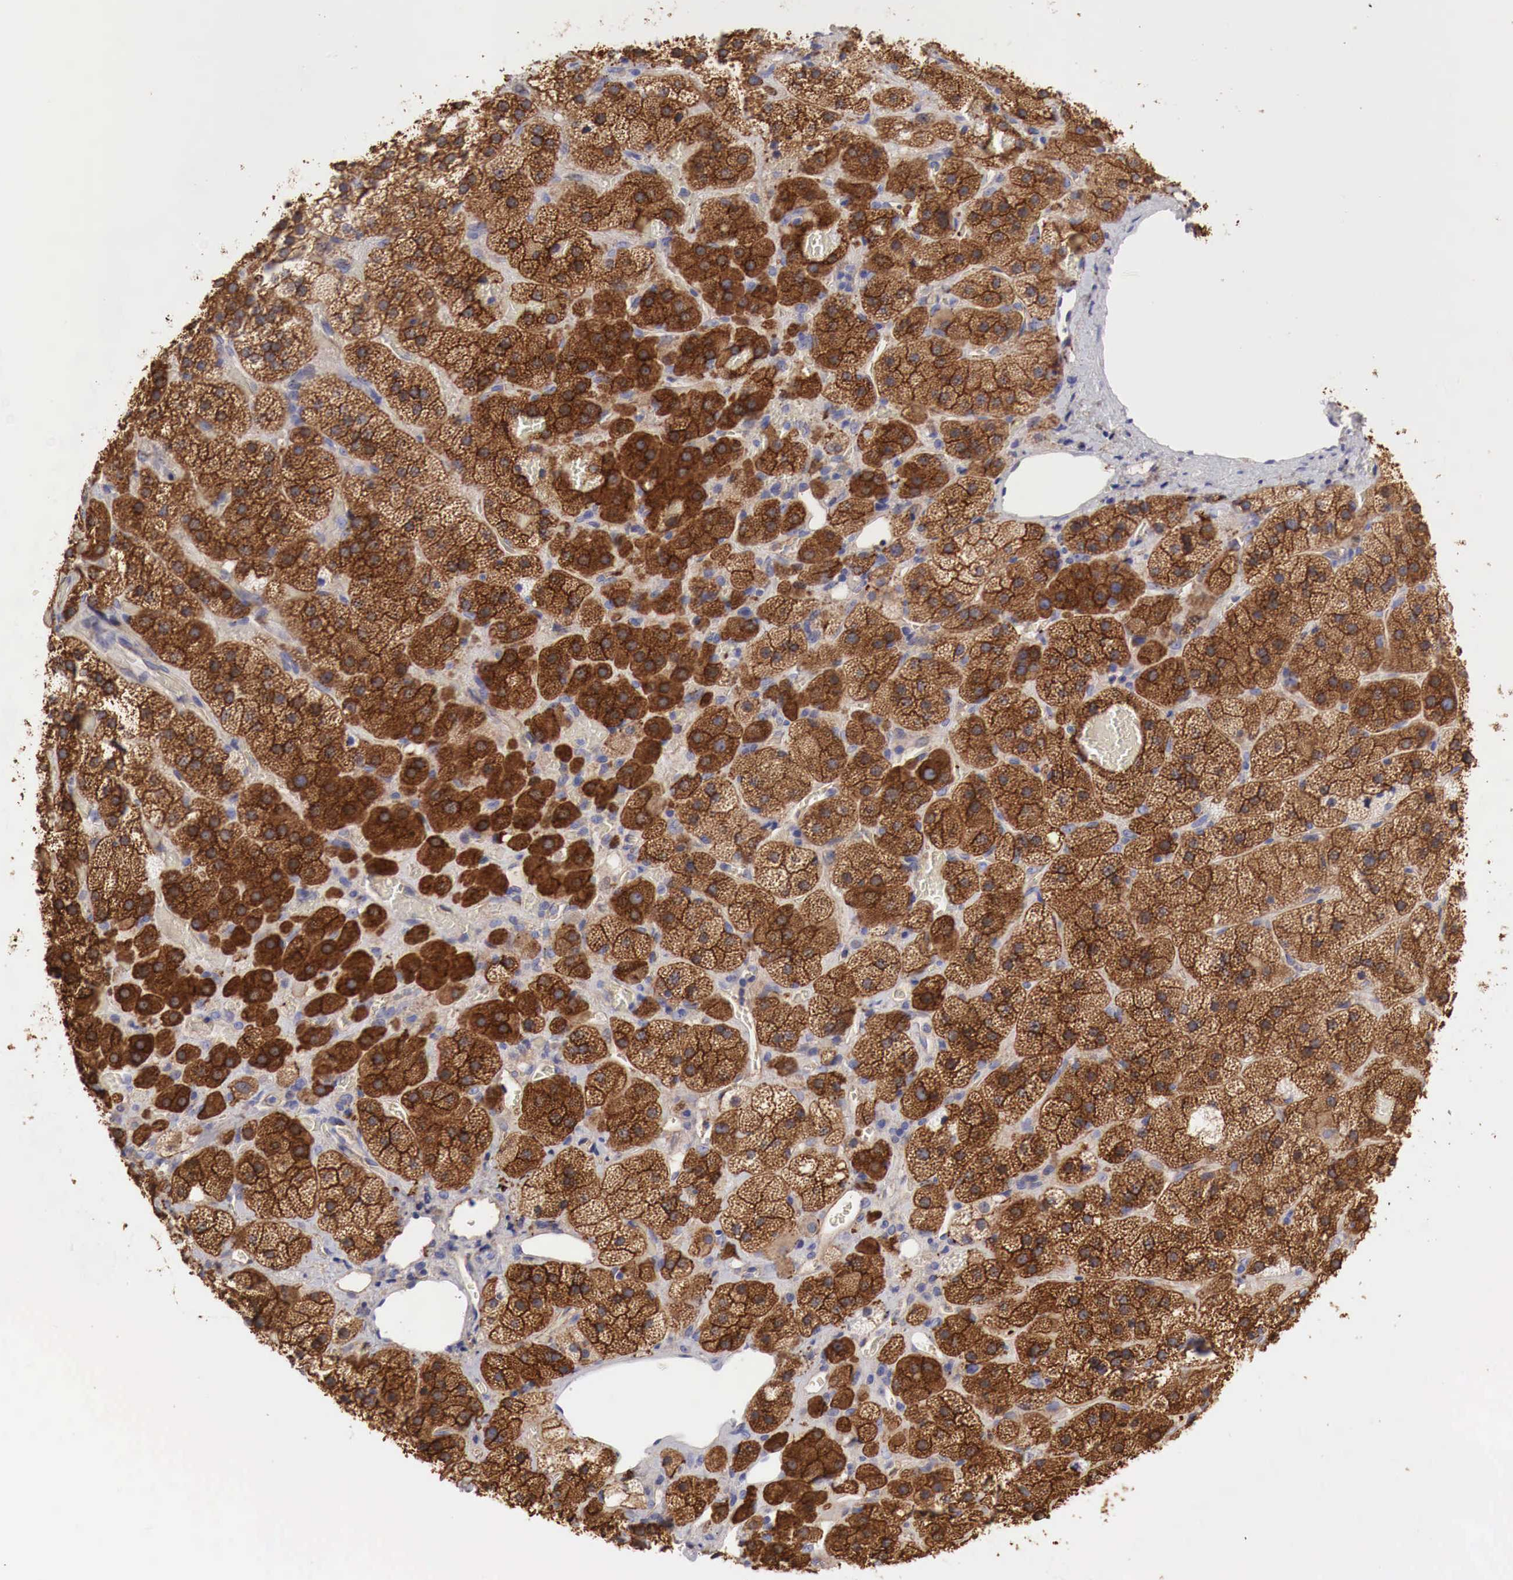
{"staining": {"intensity": "strong", "quantity": ">75%", "location": "cytoplasmic/membranous"}, "tissue": "adrenal gland", "cell_type": "Glandular cells", "image_type": "normal", "snomed": [{"axis": "morphology", "description": "Normal tissue, NOS"}, {"axis": "topography", "description": "Adrenal gland"}], "caption": "Immunohistochemistry (IHC) of benign human adrenal gland reveals high levels of strong cytoplasmic/membranous staining in approximately >75% of glandular cells. The protein of interest is stained brown, and the nuclei are stained in blue (DAB (3,3'-diaminobenzidine) IHC with brightfield microscopy, high magnification).", "gene": "MSN", "patient": {"sex": "male", "age": 57}}